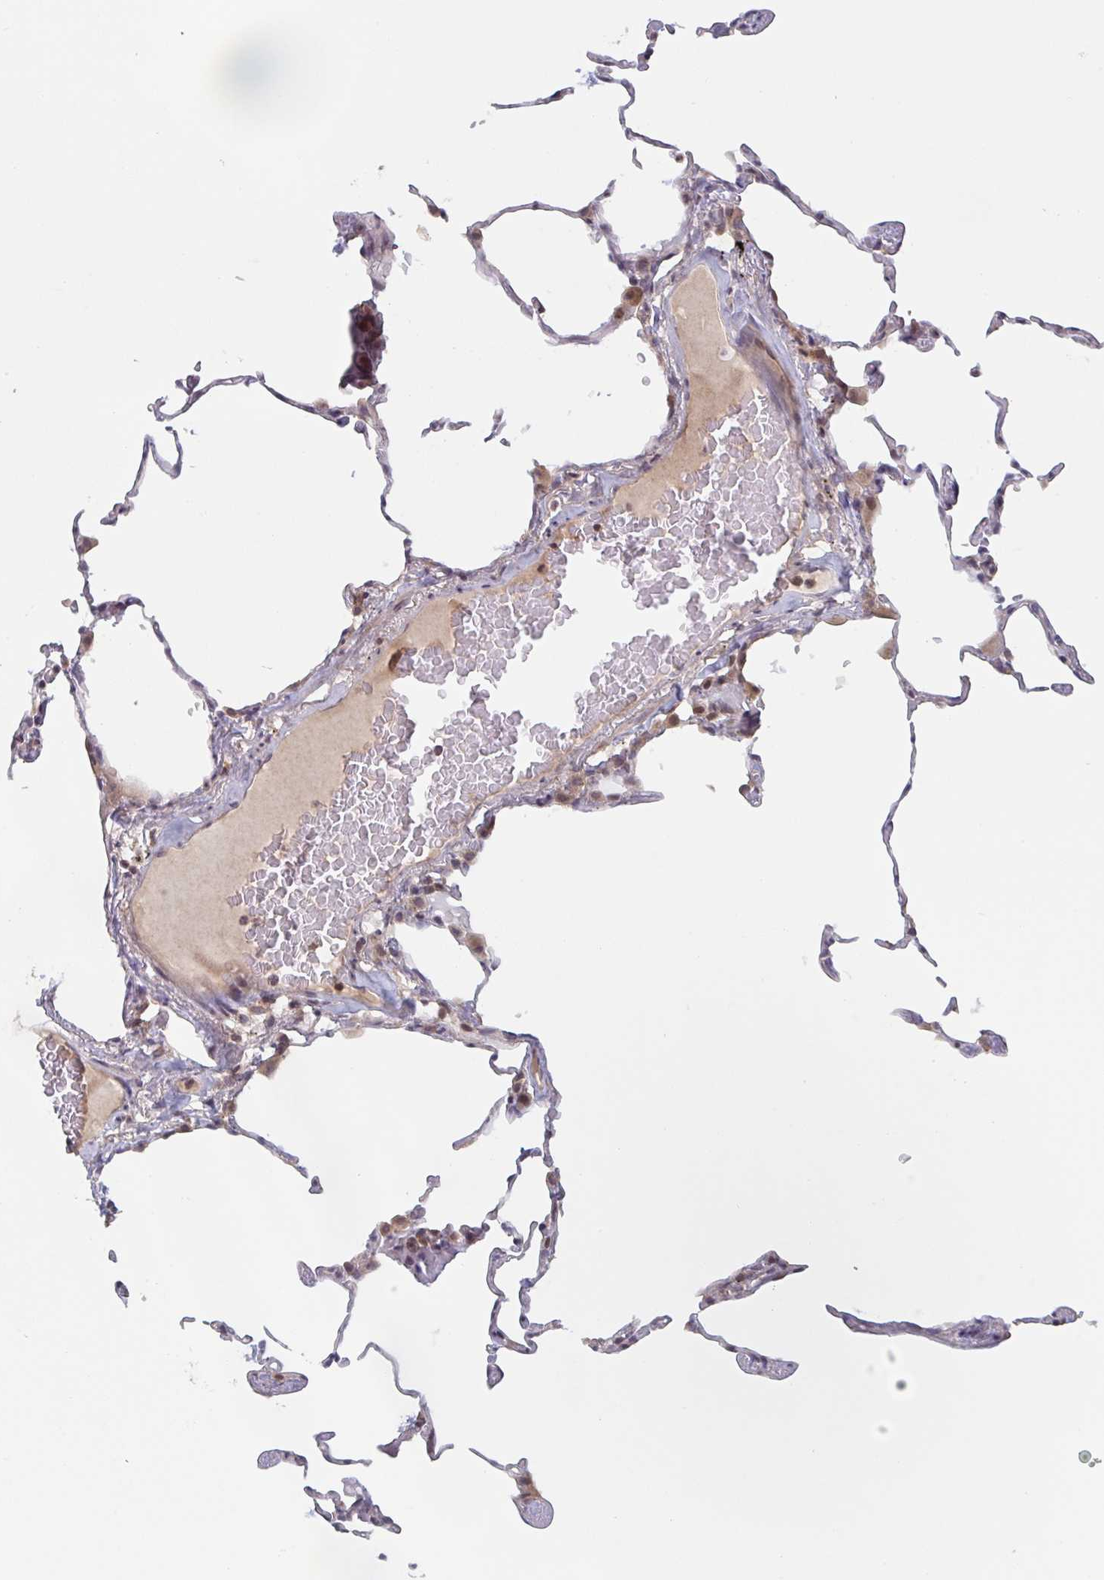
{"staining": {"intensity": "moderate", "quantity": "25%-75%", "location": "cytoplasmic/membranous,nuclear"}, "tissue": "lung", "cell_type": "Alveolar cells", "image_type": "normal", "snomed": [{"axis": "morphology", "description": "Normal tissue, NOS"}, {"axis": "topography", "description": "Lung"}], "caption": "Human lung stained for a protein (brown) exhibits moderate cytoplasmic/membranous,nuclear positive expression in about 25%-75% of alveolar cells.", "gene": "DCST1", "patient": {"sex": "female", "age": 57}}